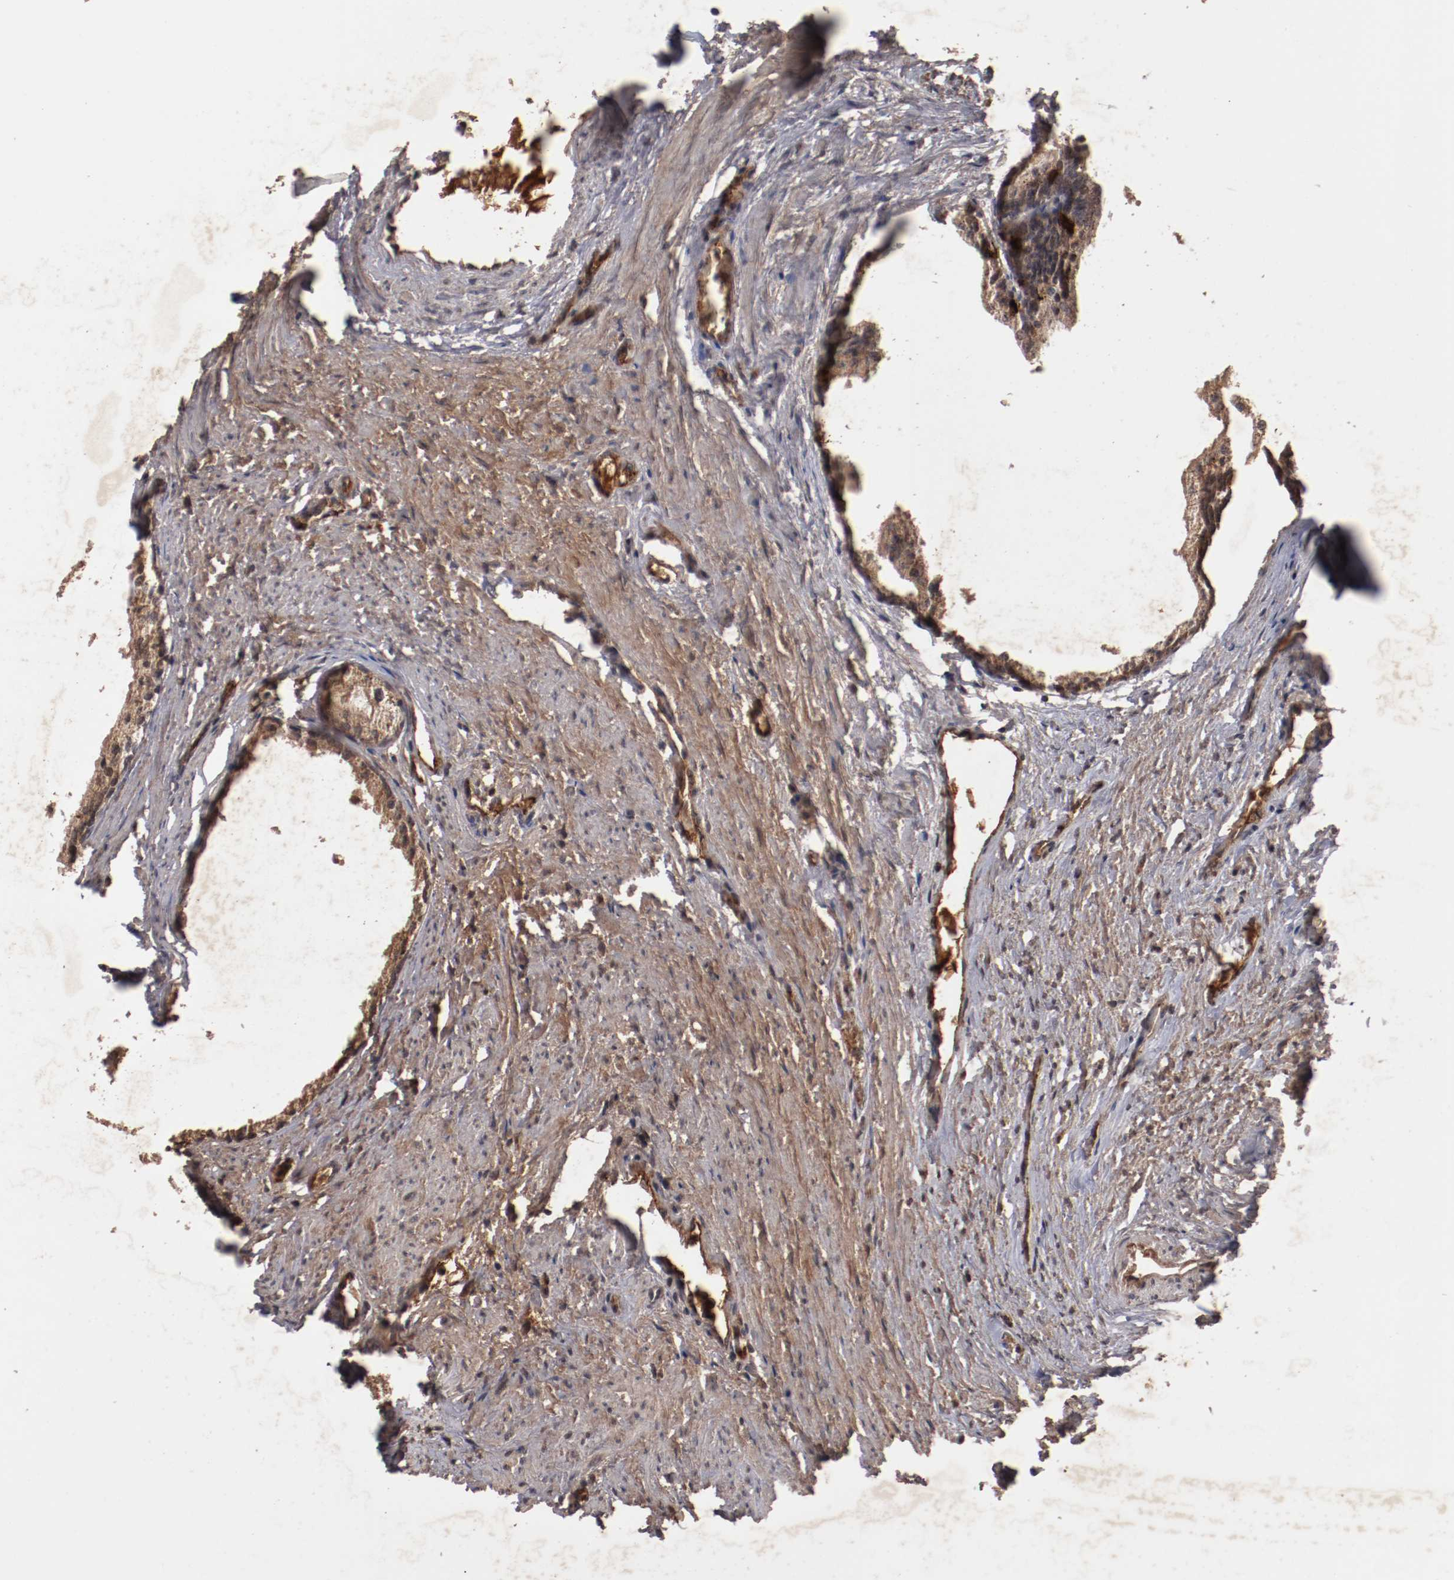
{"staining": {"intensity": "strong", "quantity": ">75%", "location": "cytoplasmic/membranous"}, "tissue": "prostate cancer", "cell_type": "Tumor cells", "image_type": "cancer", "snomed": [{"axis": "morphology", "description": "Adenocarcinoma, Medium grade"}, {"axis": "topography", "description": "Prostate"}], "caption": "Prostate cancer (medium-grade adenocarcinoma) was stained to show a protein in brown. There is high levels of strong cytoplasmic/membranous staining in approximately >75% of tumor cells. (DAB (3,3'-diaminobenzidine) IHC with brightfield microscopy, high magnification).", "gene": "TENM1", "patient": {"sex": "male", "age": 60}}